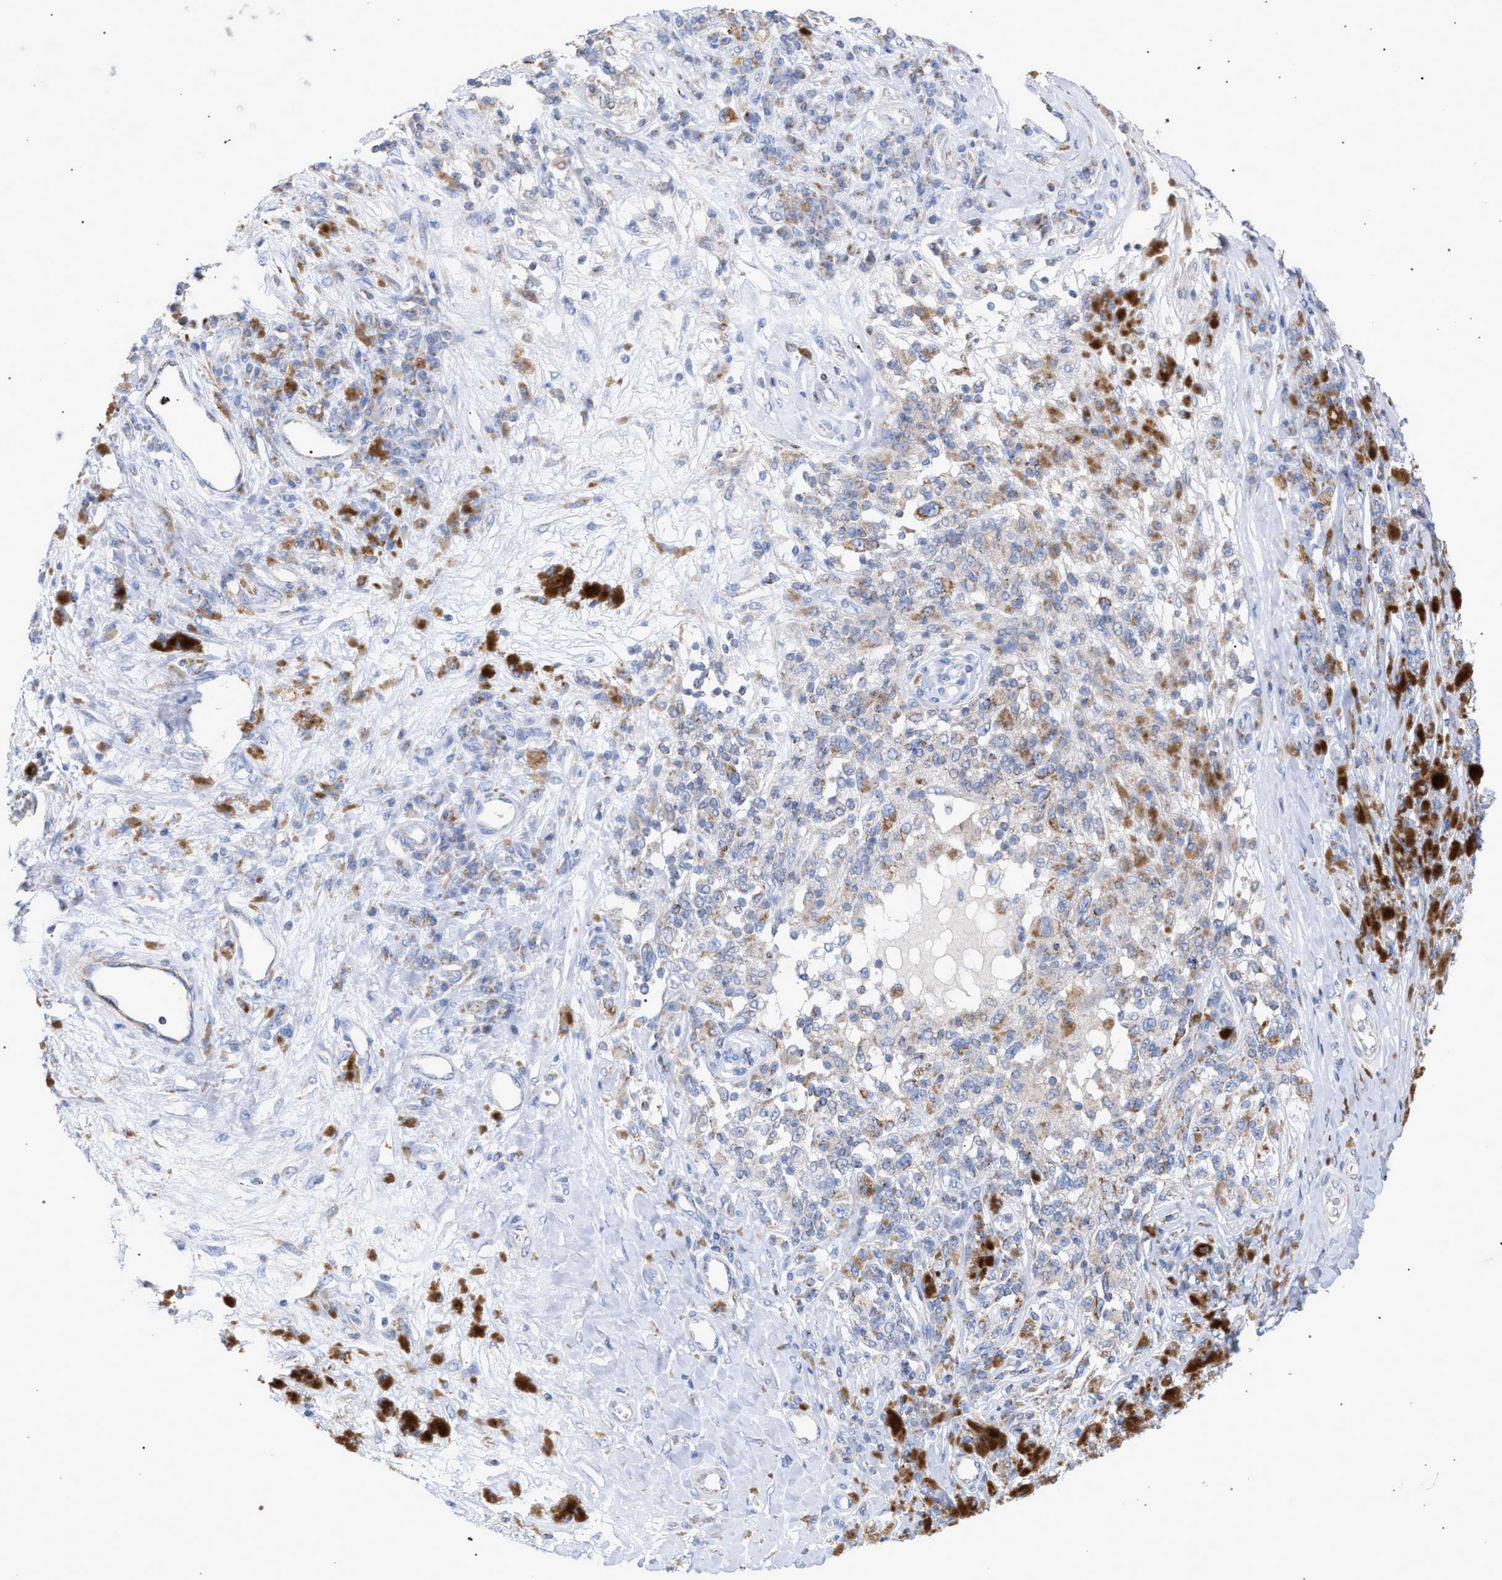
{"staining": {"intensity": "moderate", "quantity": ">75%", "location": "cytoplasmic/membranous"}, "tissue": "melanoma", "cell_type": "Tumor cells", "image_type": "cancer", "snomed": [{"axis": "morphology", "description": "Malignant melanoma, NOS"}, {"axis": "topography", "description": "Skin"}], "caption": "Tumor cells exhibit moderate cytoplasmic/membranous staining in about >75% of cells in melanoma.", "gene": "ECI2", "patient": {"sex": "female", "age": 73}}